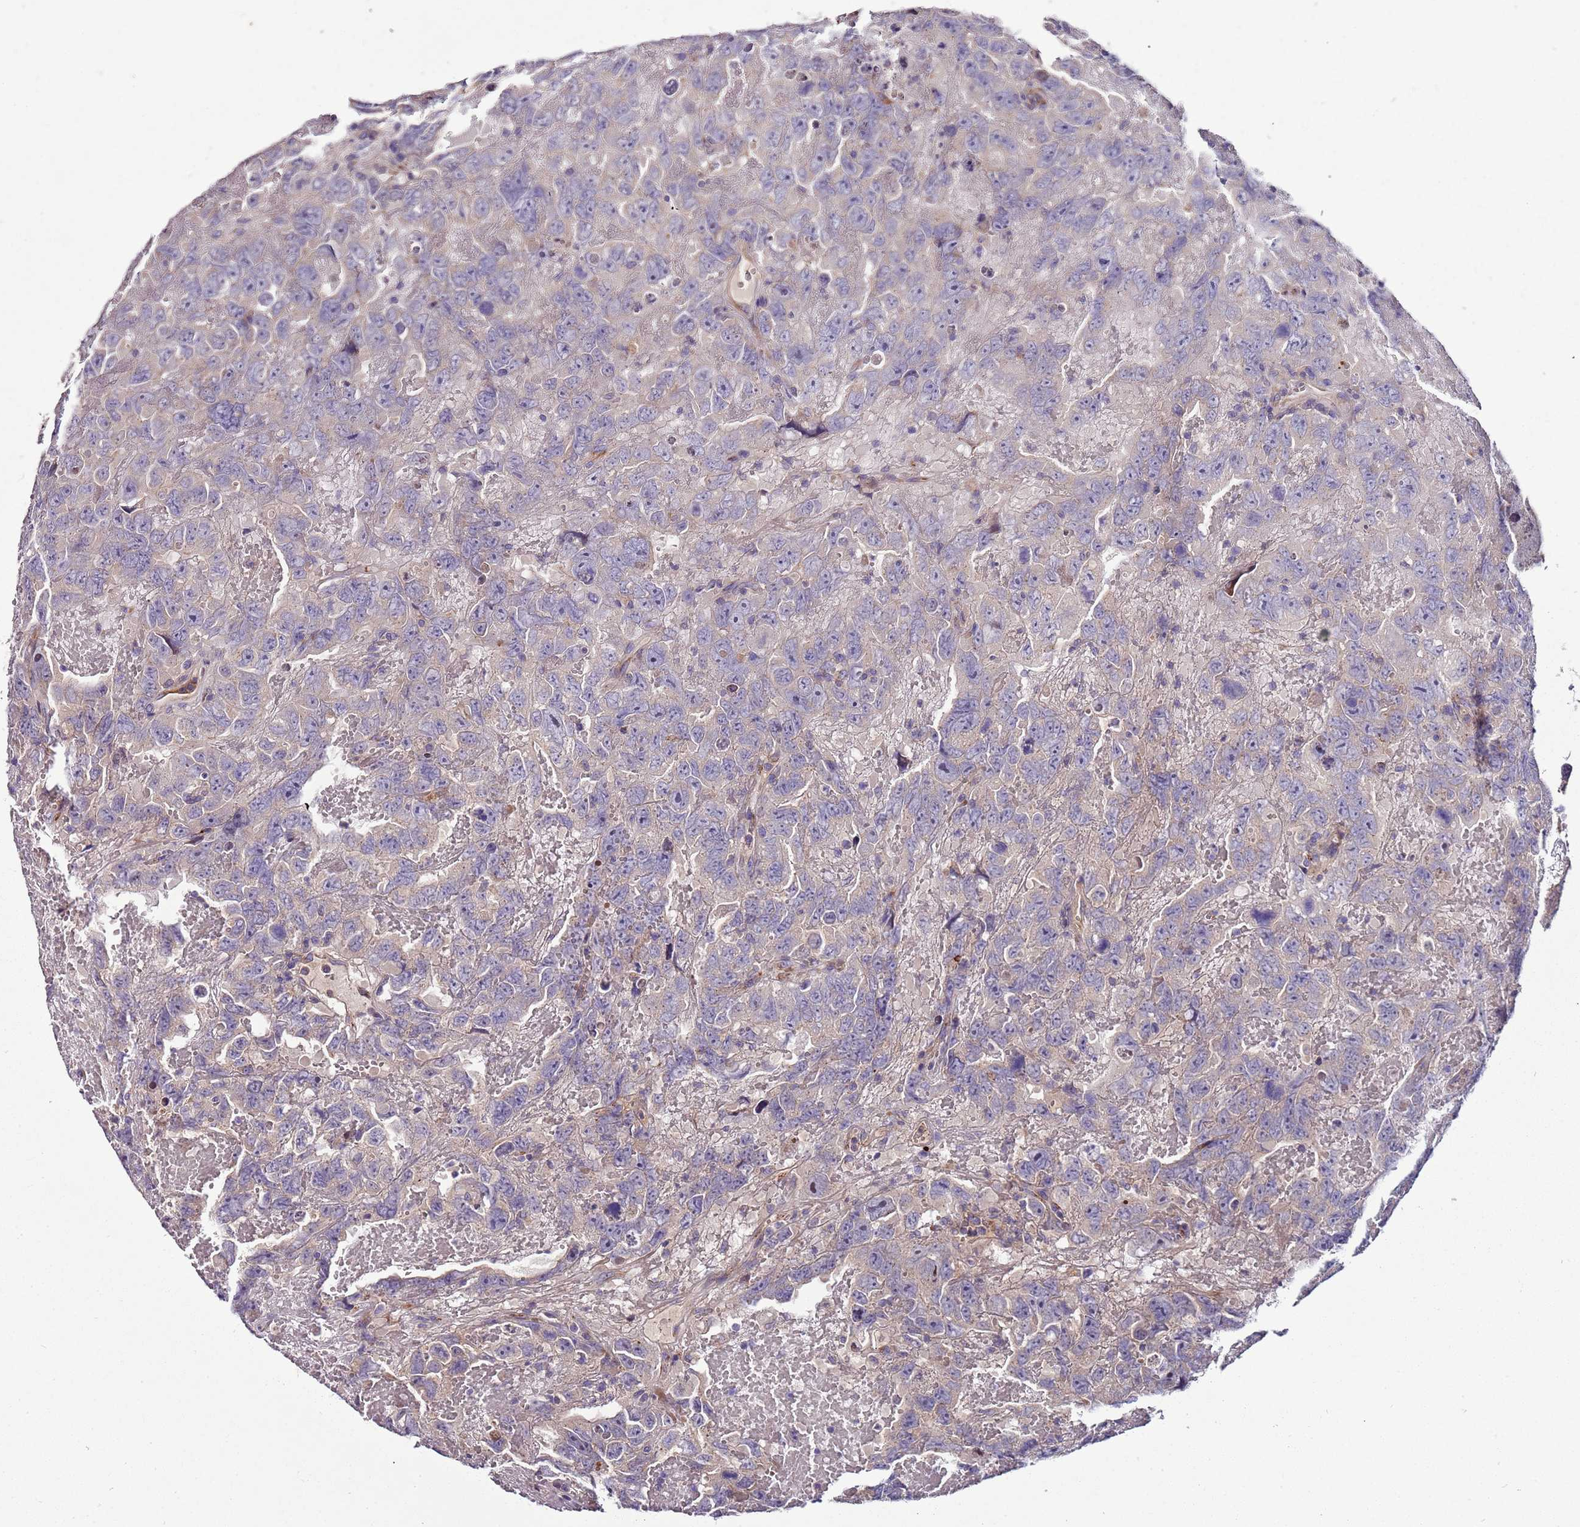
{"staining": {"intensity": "negative", "quantity": "none", "location": "none"}, "tissue": "testis cancer", "cell_type": "Tumor cells", "image_type": "cancer", "snomed": [{"axis": "morphology", "description": "Carcinoma, Embryonal, NOS"}, {"axis": "topography", "description": "Testis"}], "caption": "A high-resolution image shows immunohistochemistry staining of testis cancer, which shows no significant positivity in tumor cells.", "gene": "FAM20A", "patient": {"sex": "male", "age": 45}}